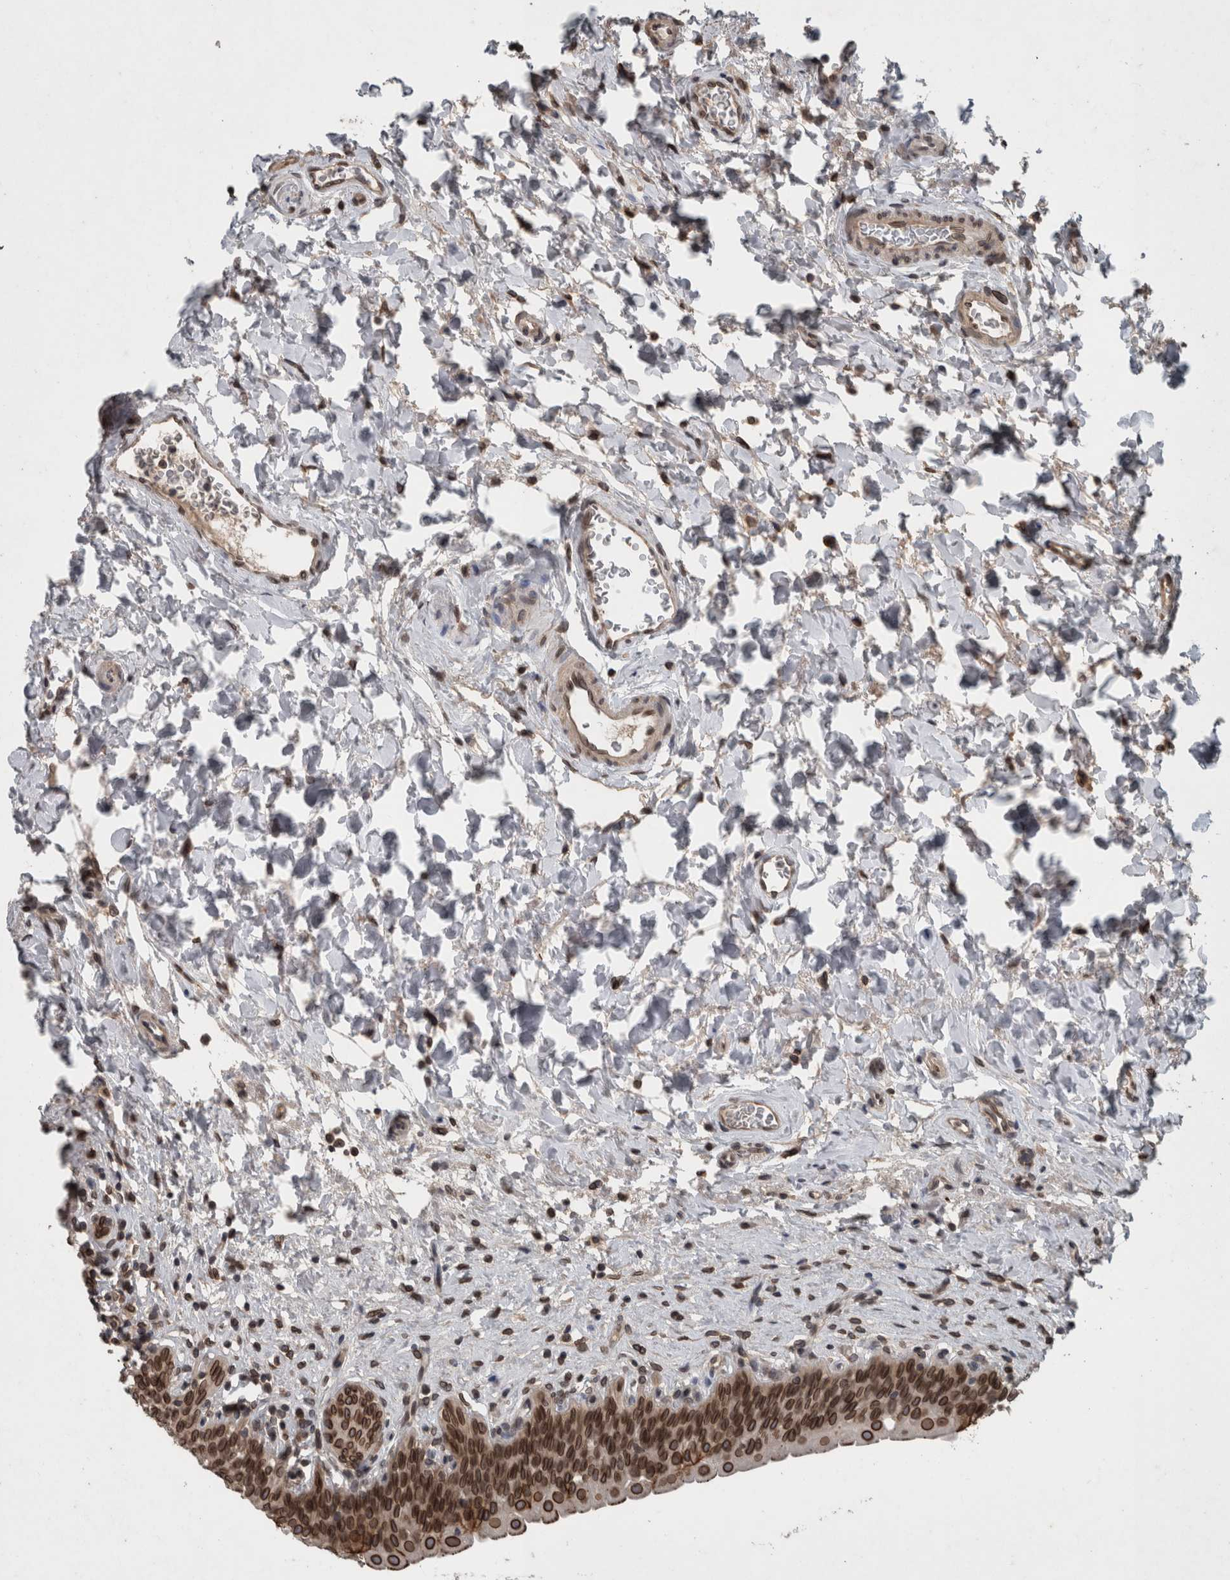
{"staining": {"intensity": "strong", "quantity": "25%-75%", "location": "cytoplasmic/membranous,nuclear"}, "tissue": "urinary bladder", "cell_type": "Urothelial cells", "image_type": "normal", "snomed": [{"axis": "morphology", "description": "Normal tissue, NOS"}, {"axis": "topography", "description": "Urinary bladder"}], "caption": "This image shows immunohistochemistry staining of unremarkable urinary bladder, with high strong cytoplasmic/membranous,nuclear staining in approximately 25%-75% of urothelial cells.", "gene": "RANBP2", "patient": {"sex": "male", "age": 83}}